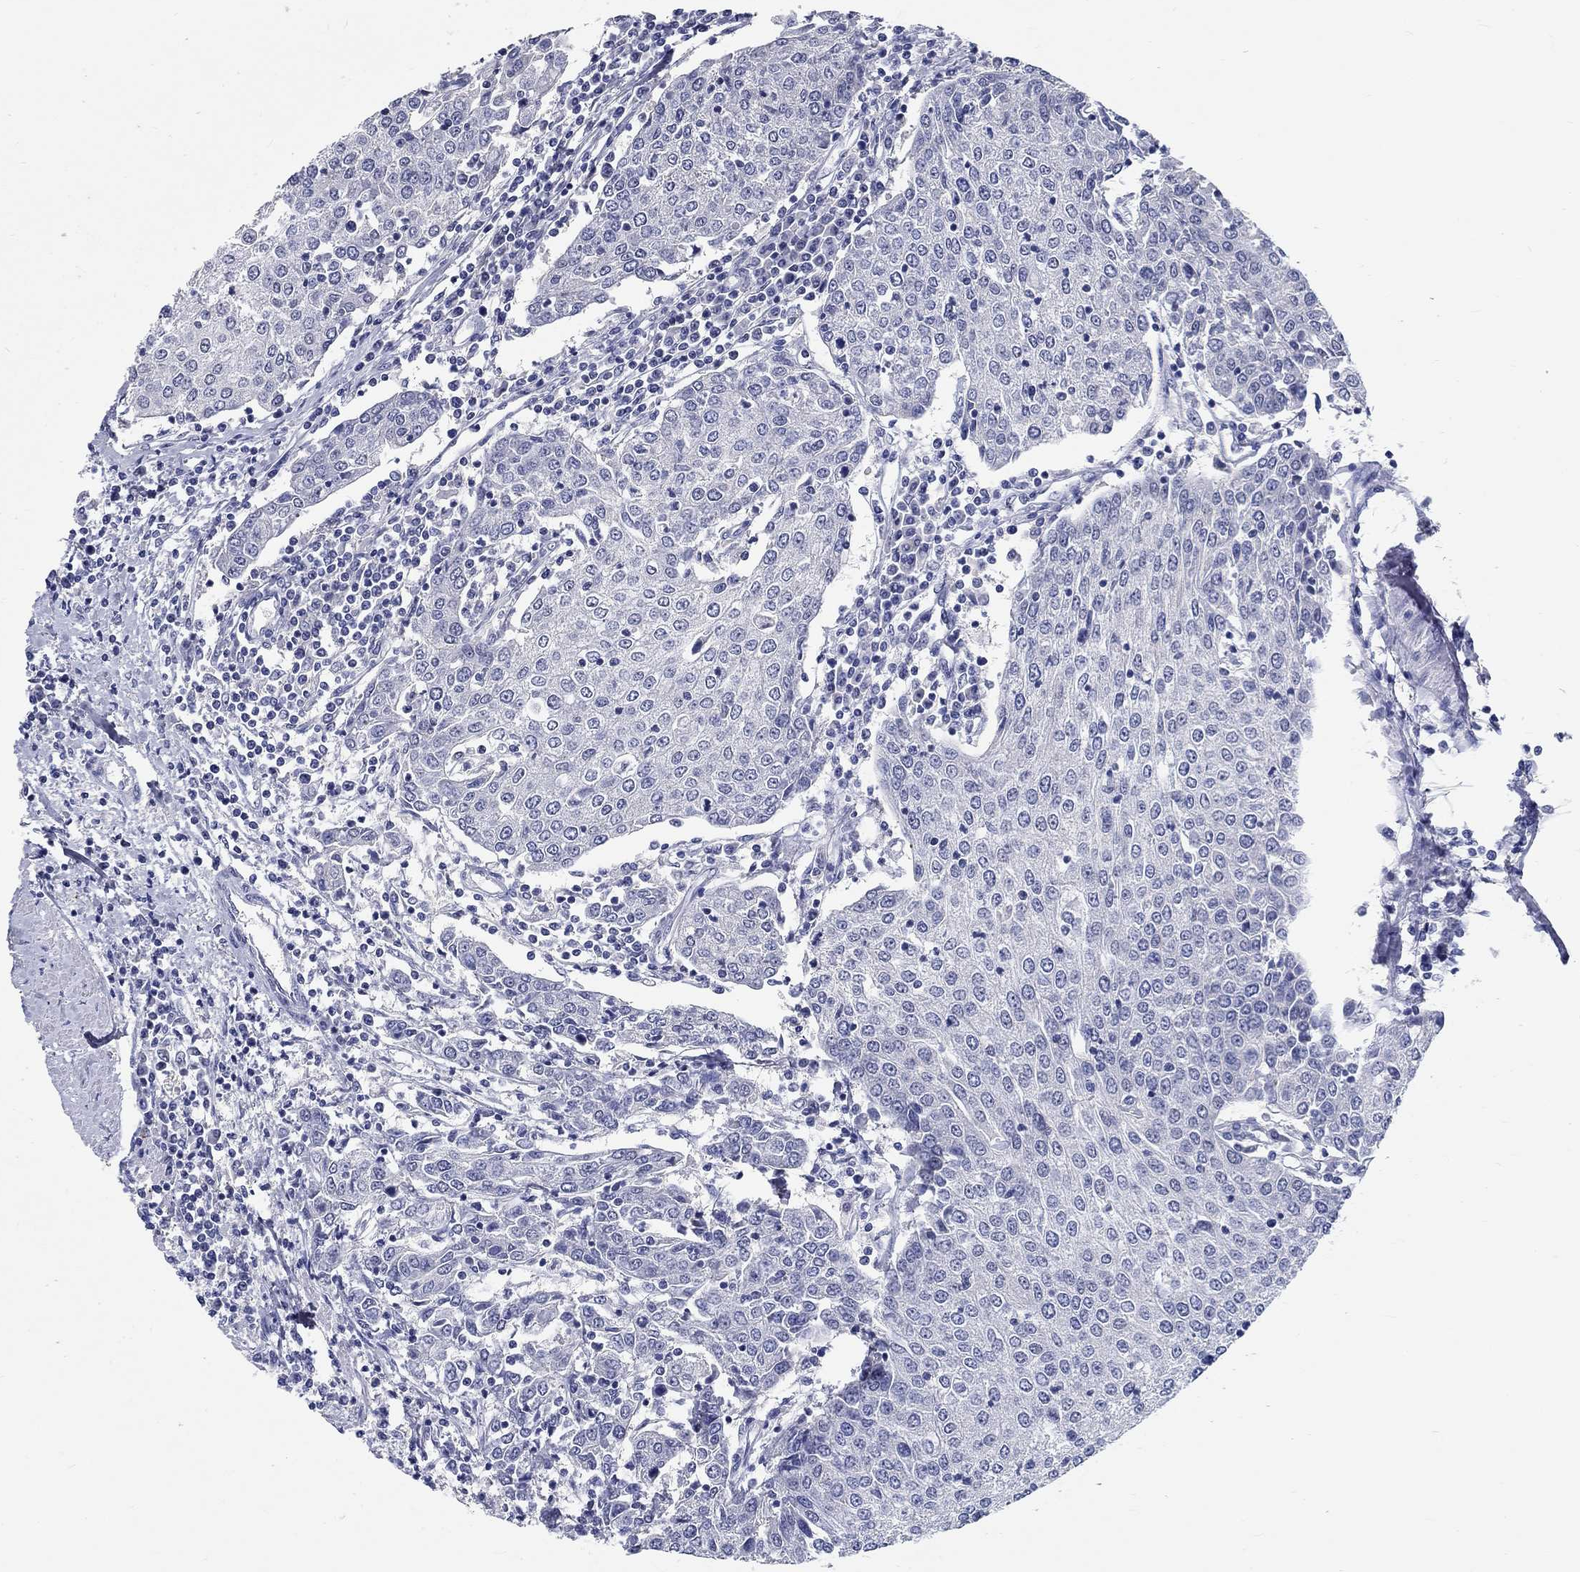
{"staining": {"intensity": "negative", "quantity": "none", "location": "none"}, "tissue": "urothelial cancer", "cell_type": "Tumor cells", "image_type": "cancer", "snomed": [{"axis": "morphology", "description": "Urothelial carcinoma, High grade"}, {"axis": "topography", "description": "Urinary bladder"}], "caption": "High power microscopy micrograph of an immunohistochemistry histopathology image of urothelial cancer, revealing no significant staining in tumor cells.", "gene": "GRIN1", "patient": {"sex": "female", "age": 85}}